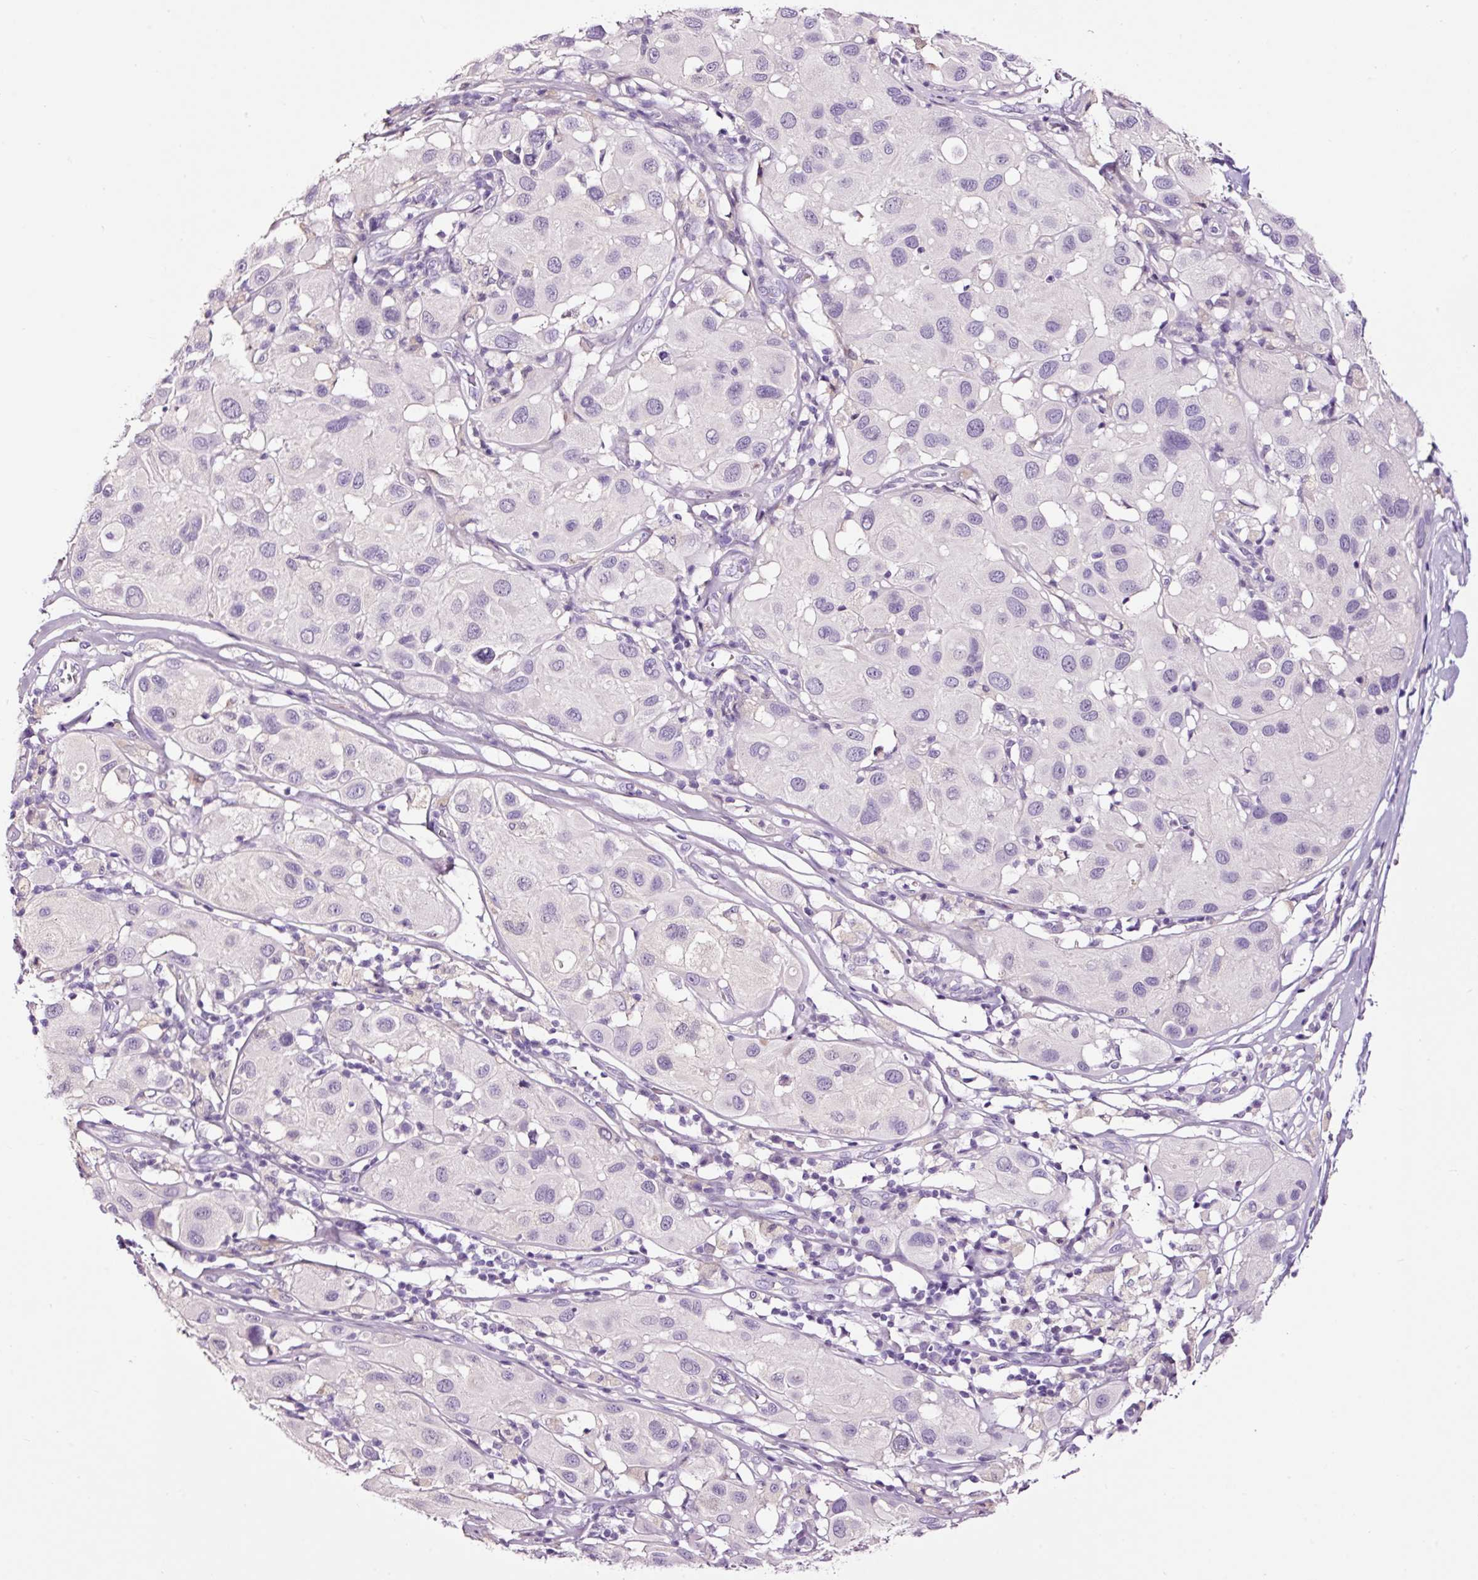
{"staining": {"intensity": "negative", "quantity": "none", "location": "none"}, "tissue": "melanoma", "cell_type": "Tumor cells", "image_type": "cancer", "snomed": [{"axis": "morphology", "description": "Malignant melanoma, Metastatic site"}, {"axis": "topography", "description": "Skin"}], "caption": "The micrograph shows no significant positivity in tumor cells of melanoma. The staining was performed using DAB (3,3'-diaminobenzidine) to visualize the protein expression in brown, while the nuclei were stained in blue with hematoxylin (Magnification: 20x).", "gene": "PAM", "patient": {"sex": "male", "age": 41}}